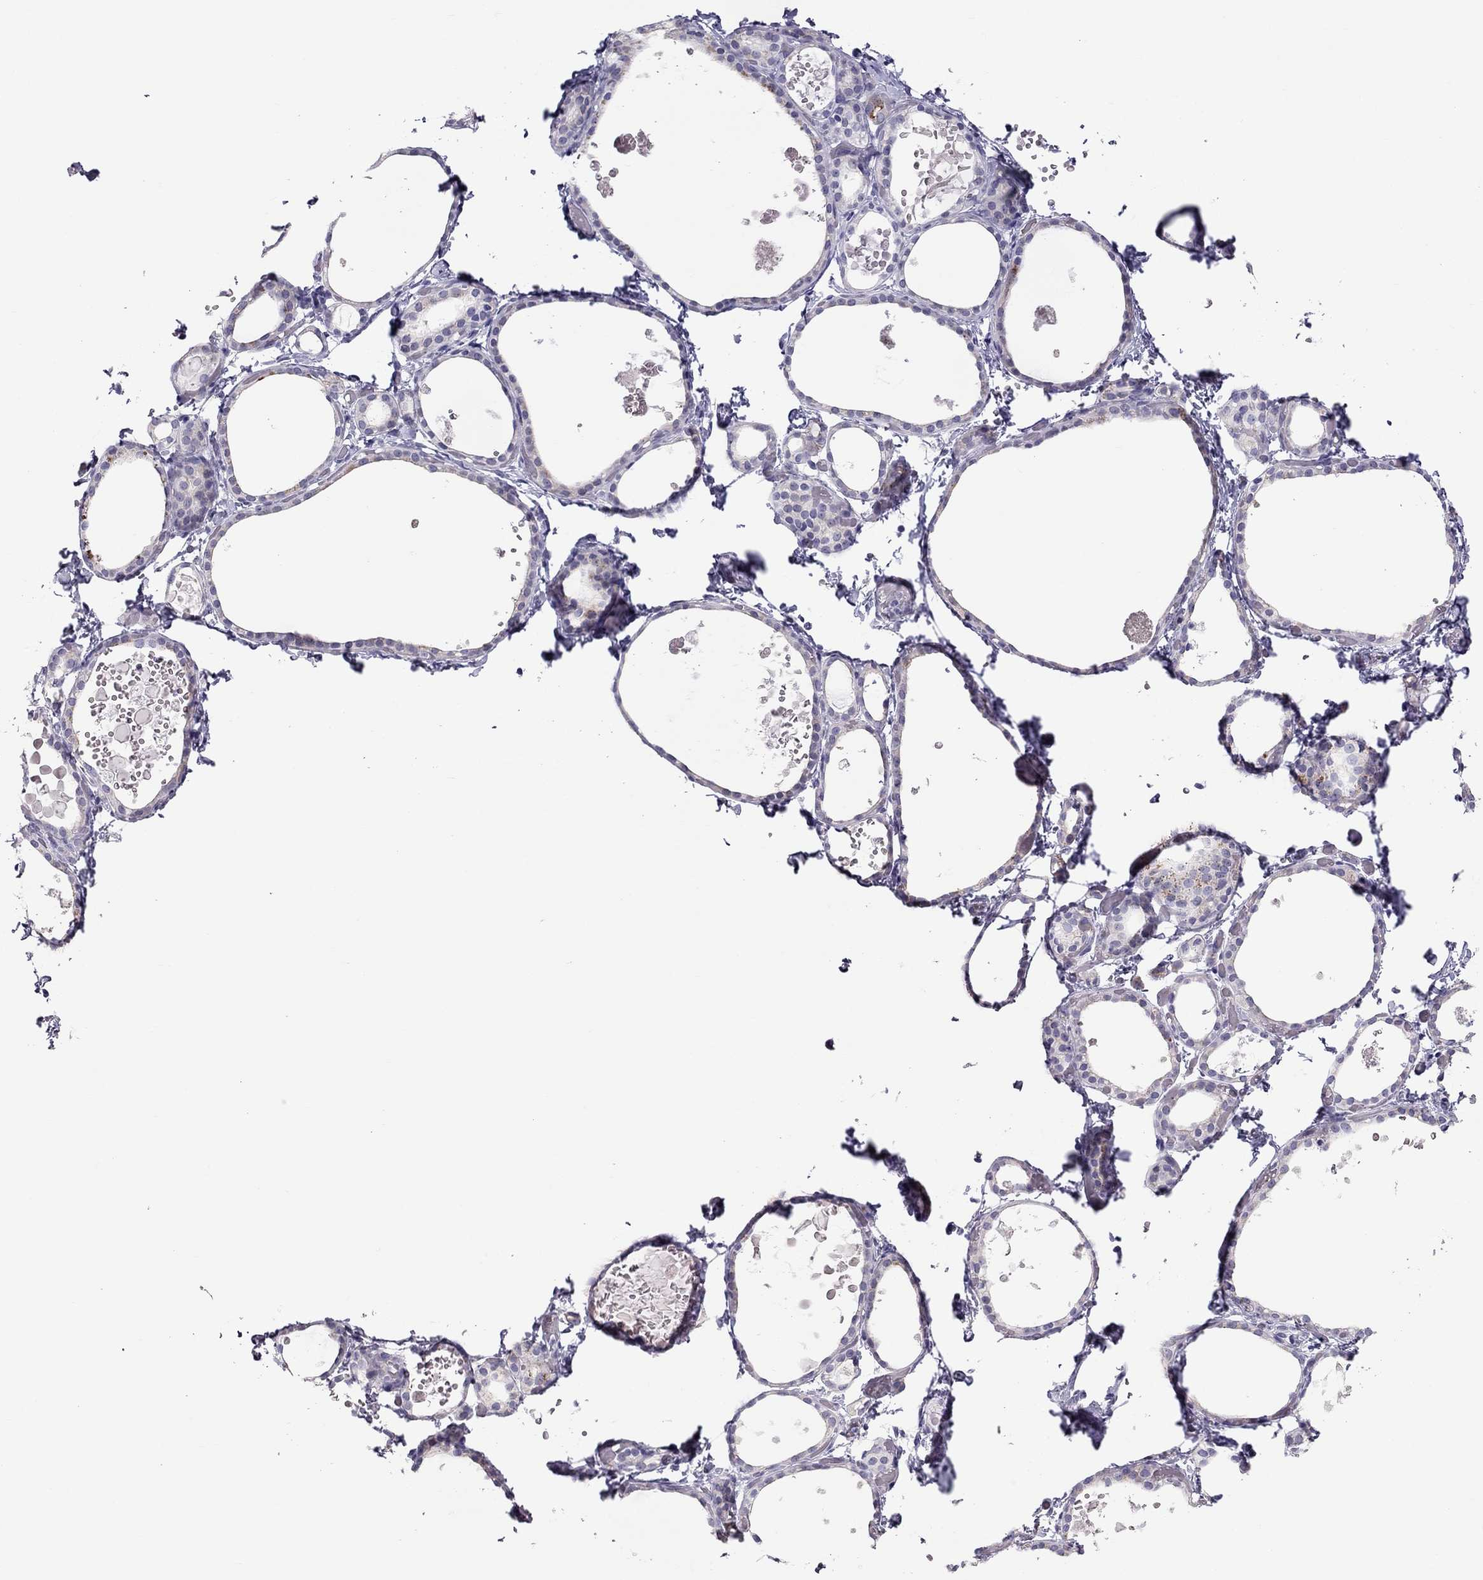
{"staining": {"intensity": "negative", "quantity": "none", "location": "none"}, "tissue": "thyroid gland", "cell_type": "Glandular cells", "image_type": "normal", "snomed": [{"axis": "morphology", "description": "Normal tissue, NOS"}, {"axis": "topography", "description": "Thyroid gland"}], "caption": "IHC histopathology image of normal thyroid gland: human thyroid gland stained with DAB demonstrates no significant protein staining in glandular cells.", "gene": "TEX14", "patient": {"sex": "female", "age": 56}}